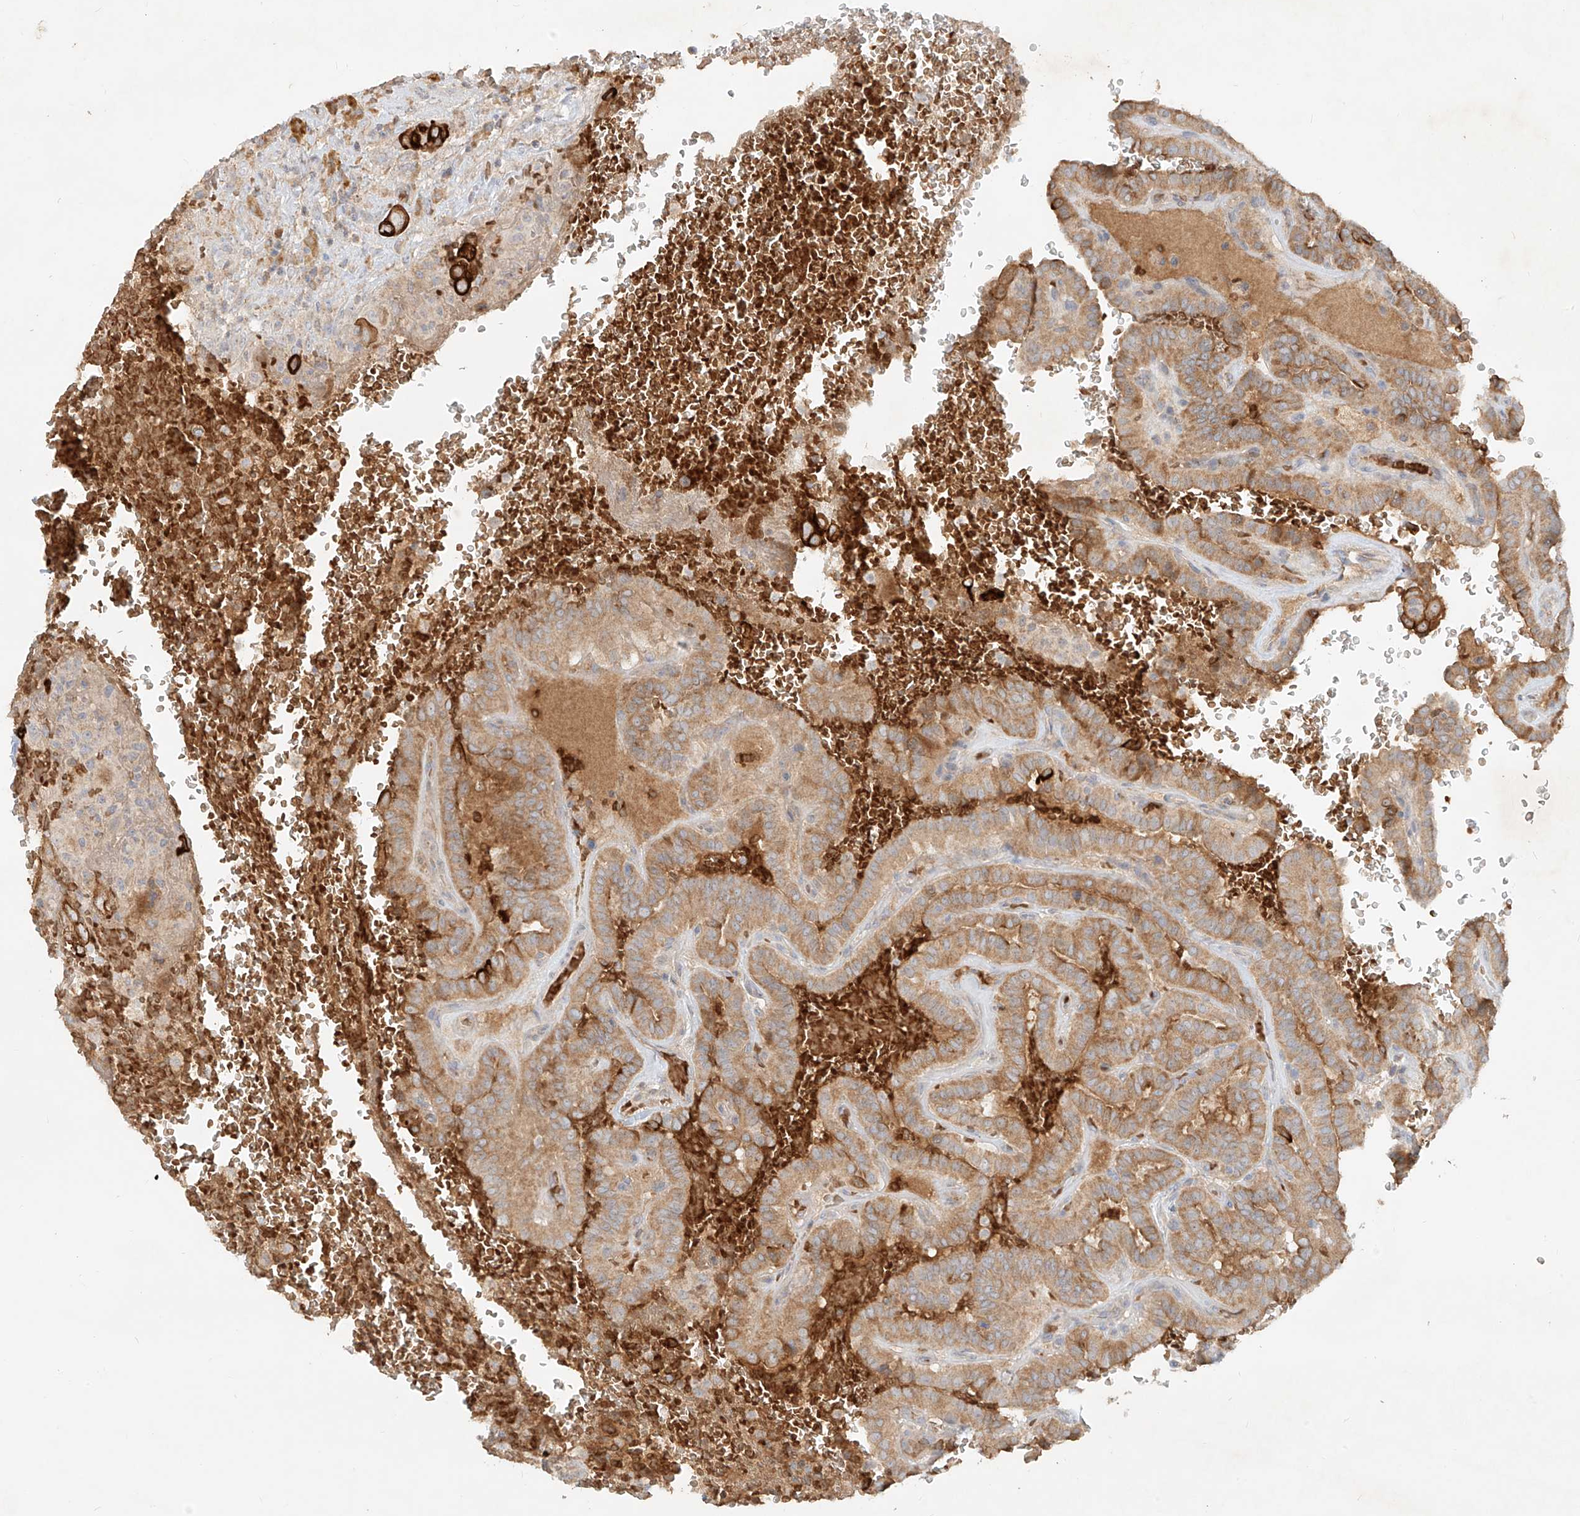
{"staining": {"intensity": "moderate", "quantity": ">75%", "location": "cytoplasmic/membranous"}, "tissue": "thyroid cancer", "cell_type": "Tumor cells", "image_type": "cancer", "snomed": [{"axis": "morphology", "description": "Papillary adenocarcinoma, NOS"}, {"axis": "topography", "description": "Thyroid gland"}], "caption": "Thyroid papillary adenocarcinoma was stained to show a protein in brown. There is medium levels of moderate cytoplasmic/membranous expression in about >75% of tumor cells. (DAB (3,3'-diaminobenzidine) IHC, brown staining for protein, blue staining for nuclei).", "gene": "KPNA7", "patient": {"sex": "male", "age": 77}}